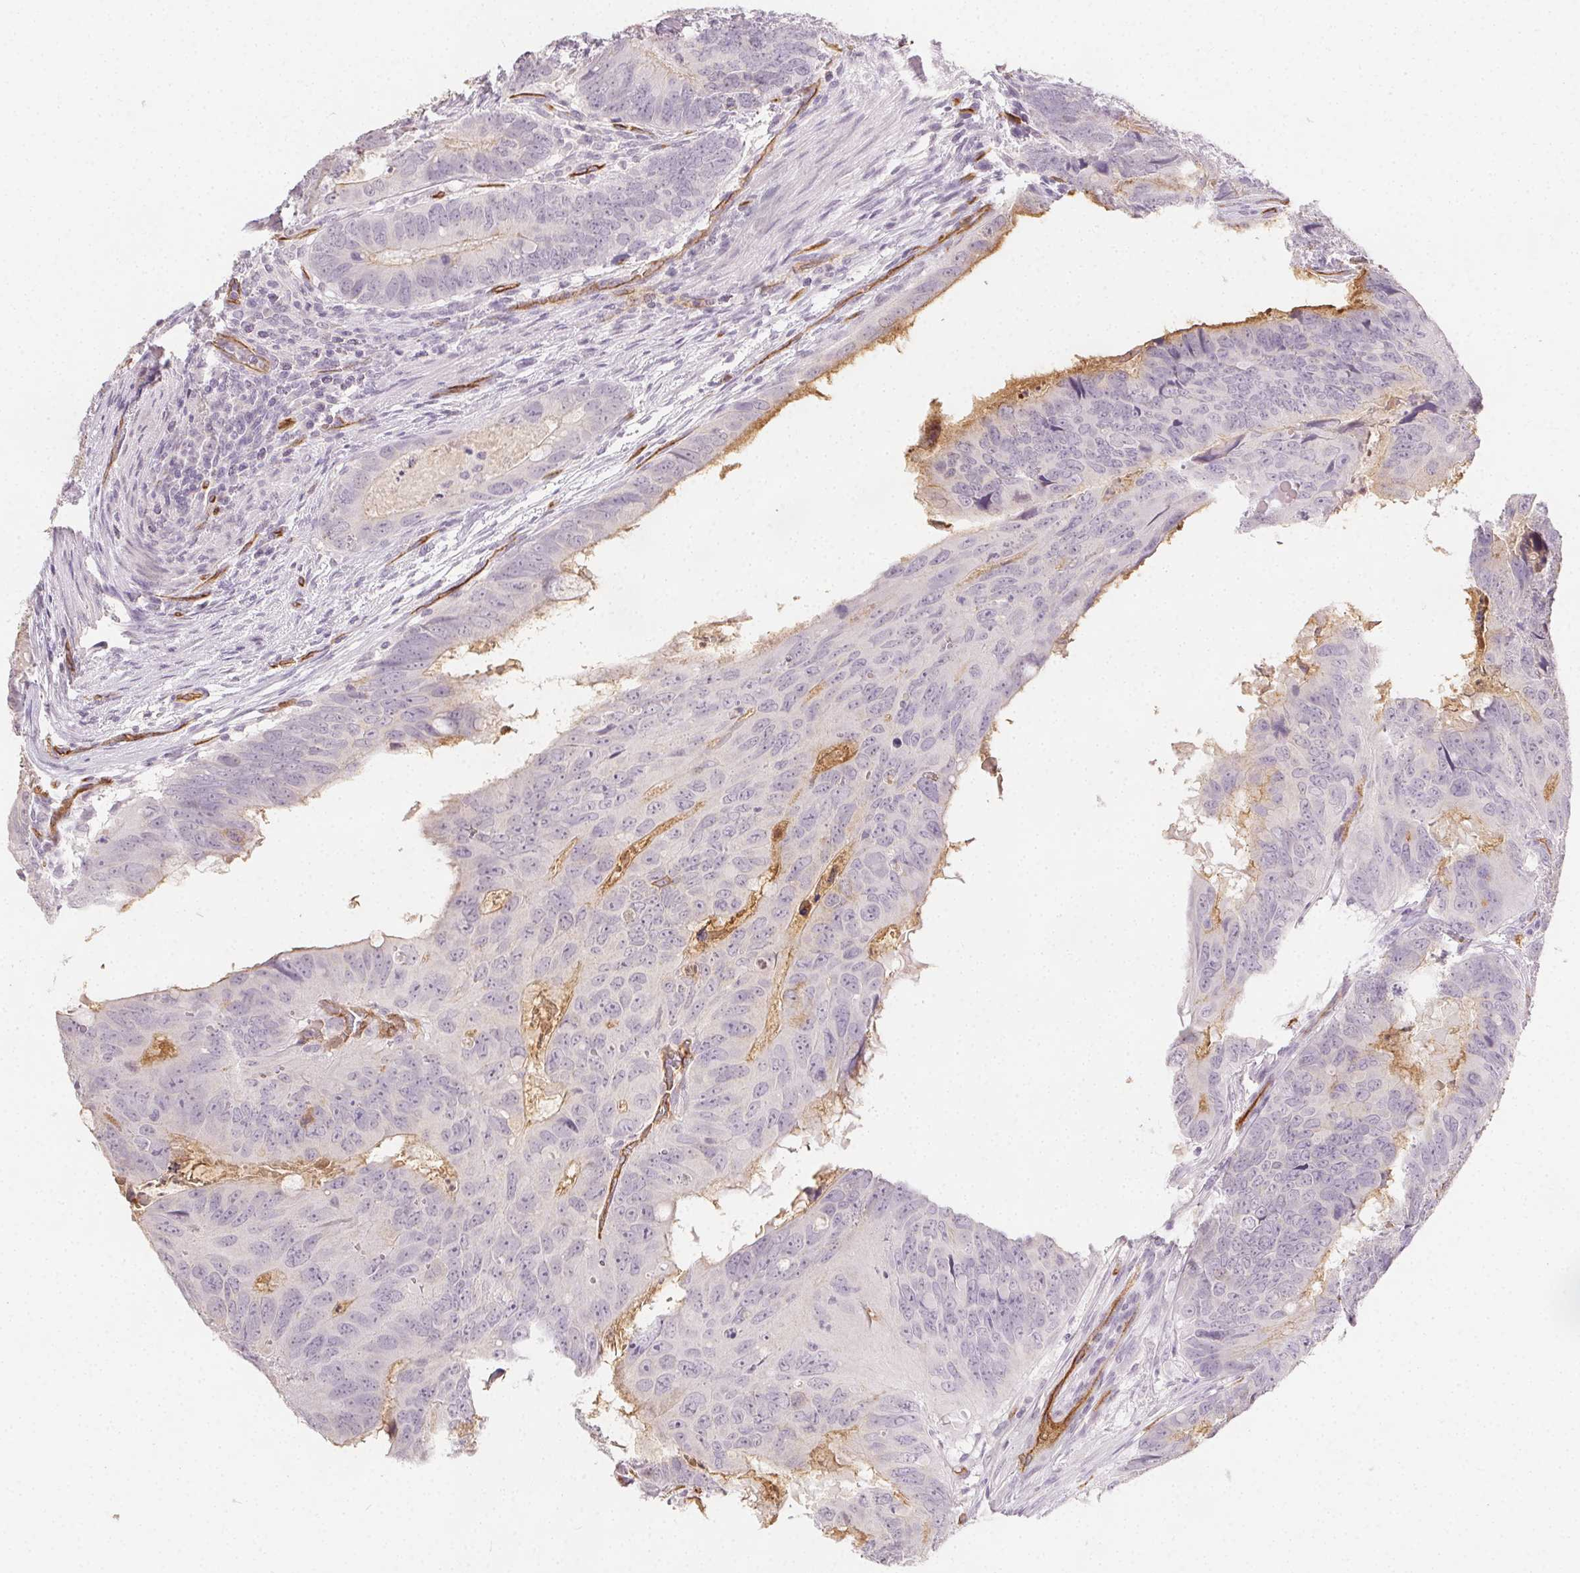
{"staining": {"intensity": "negative", "quantity": "none", "location": "none"}, "tissue": "colorectal cancer", "cell_type": "Tumor cells", "image_type": "cancer", "snomed": [{"axis": "morphology", "description": "Adenocarcinoma, NOS"}, {"axis": "topography", "description": "Colon"}], "caption": "Colorectal cancer (adenocarcinoma) was stained to show a protein in brown. There is no significant staining in tumor cells.", "gene": "PODXL", "patient": {"sex": "male", "age": 79}}